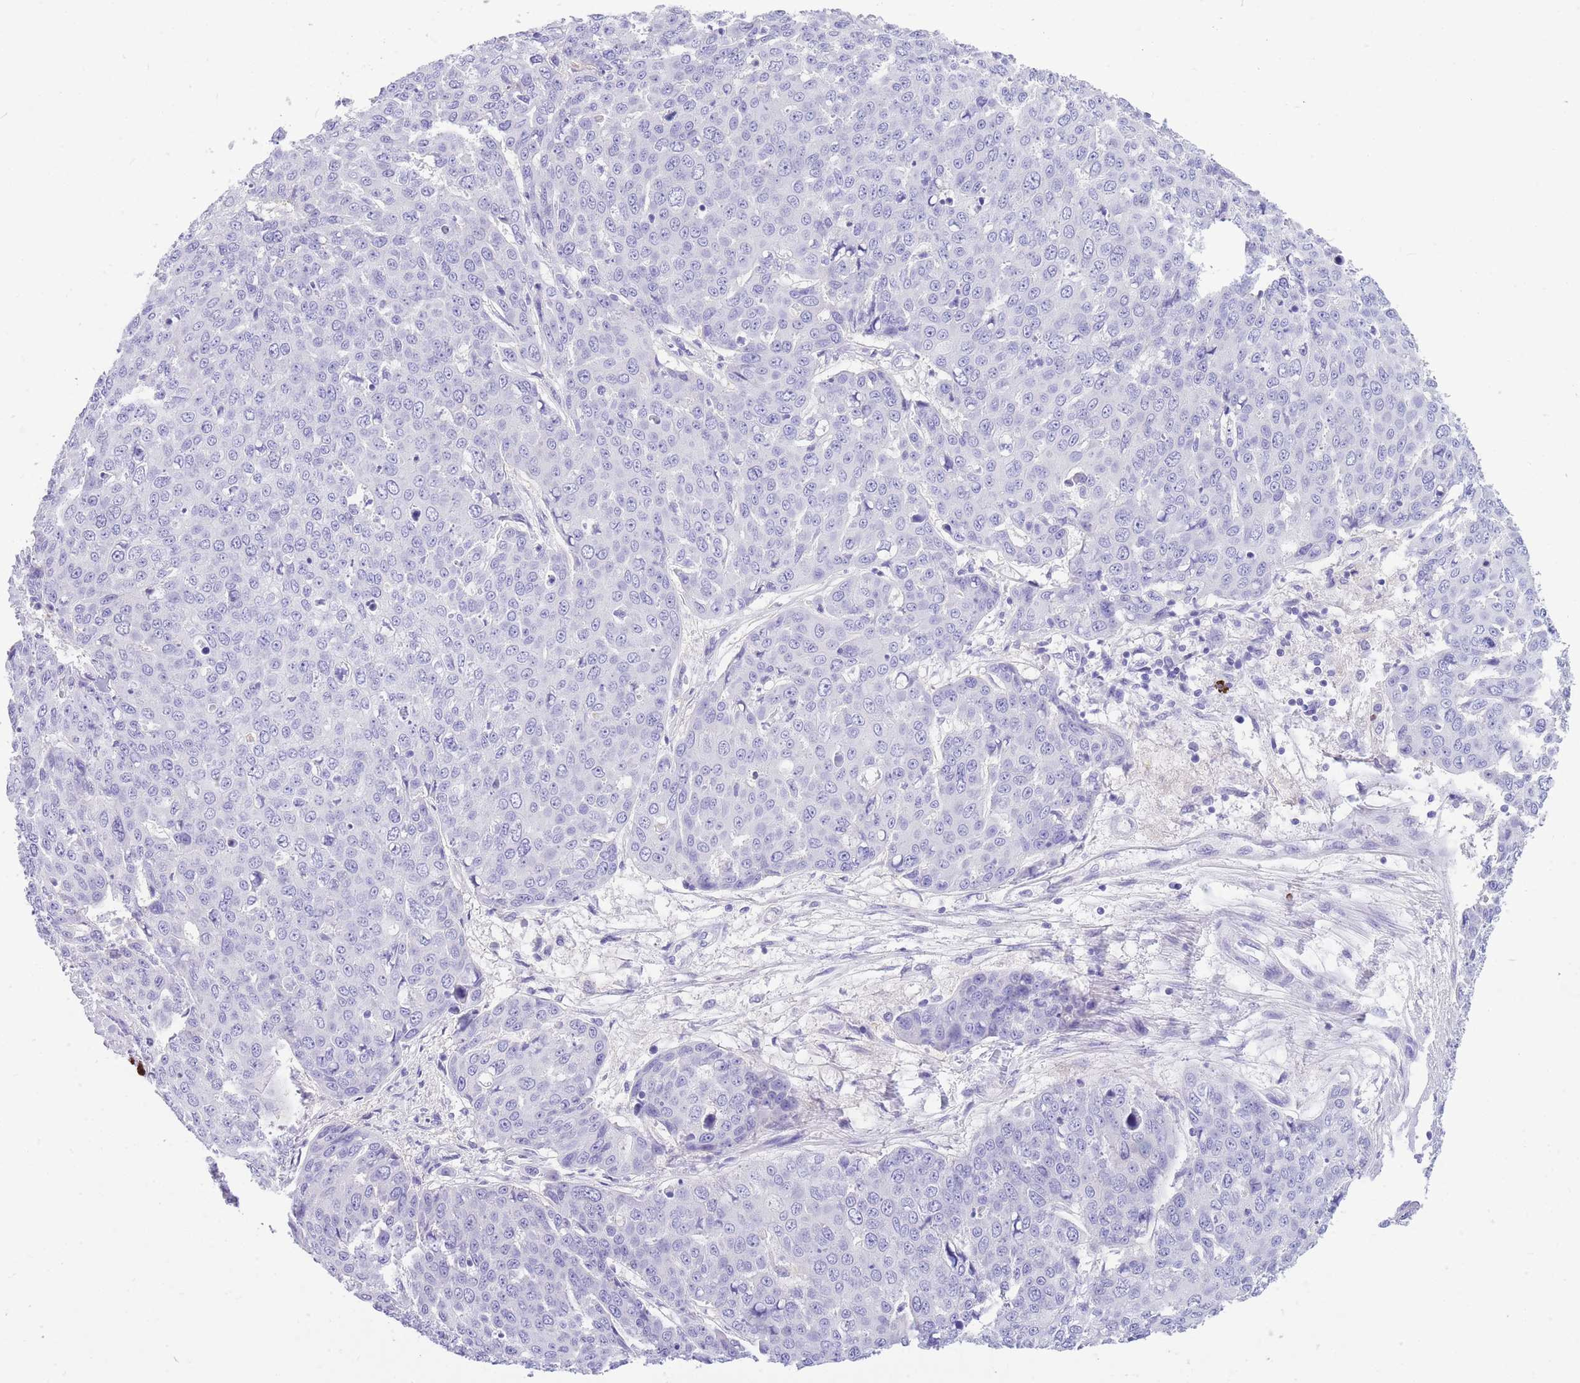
{"staining": {"intensity": "negative", "quantity": "none", "location": "none"}, "tissue": "skin cancer", "cell_type": "Tumor cells", "image_type": "cancer", "snomed": [{"axis": "morphology", "description": "Squamous cell carcinoma, NOS"}, {"axis": "topography", "description": "Skin"}], "caption": "An immunohistochemistry (IHC) photomicrograph of skin cancer (squamous cell carcinoma) is shown. There is no staining in tumor cells of skin cancer (squamous cell carcinoma).", "gene": "ZFP62", "patient": {"sex": "male", "age": 71}}